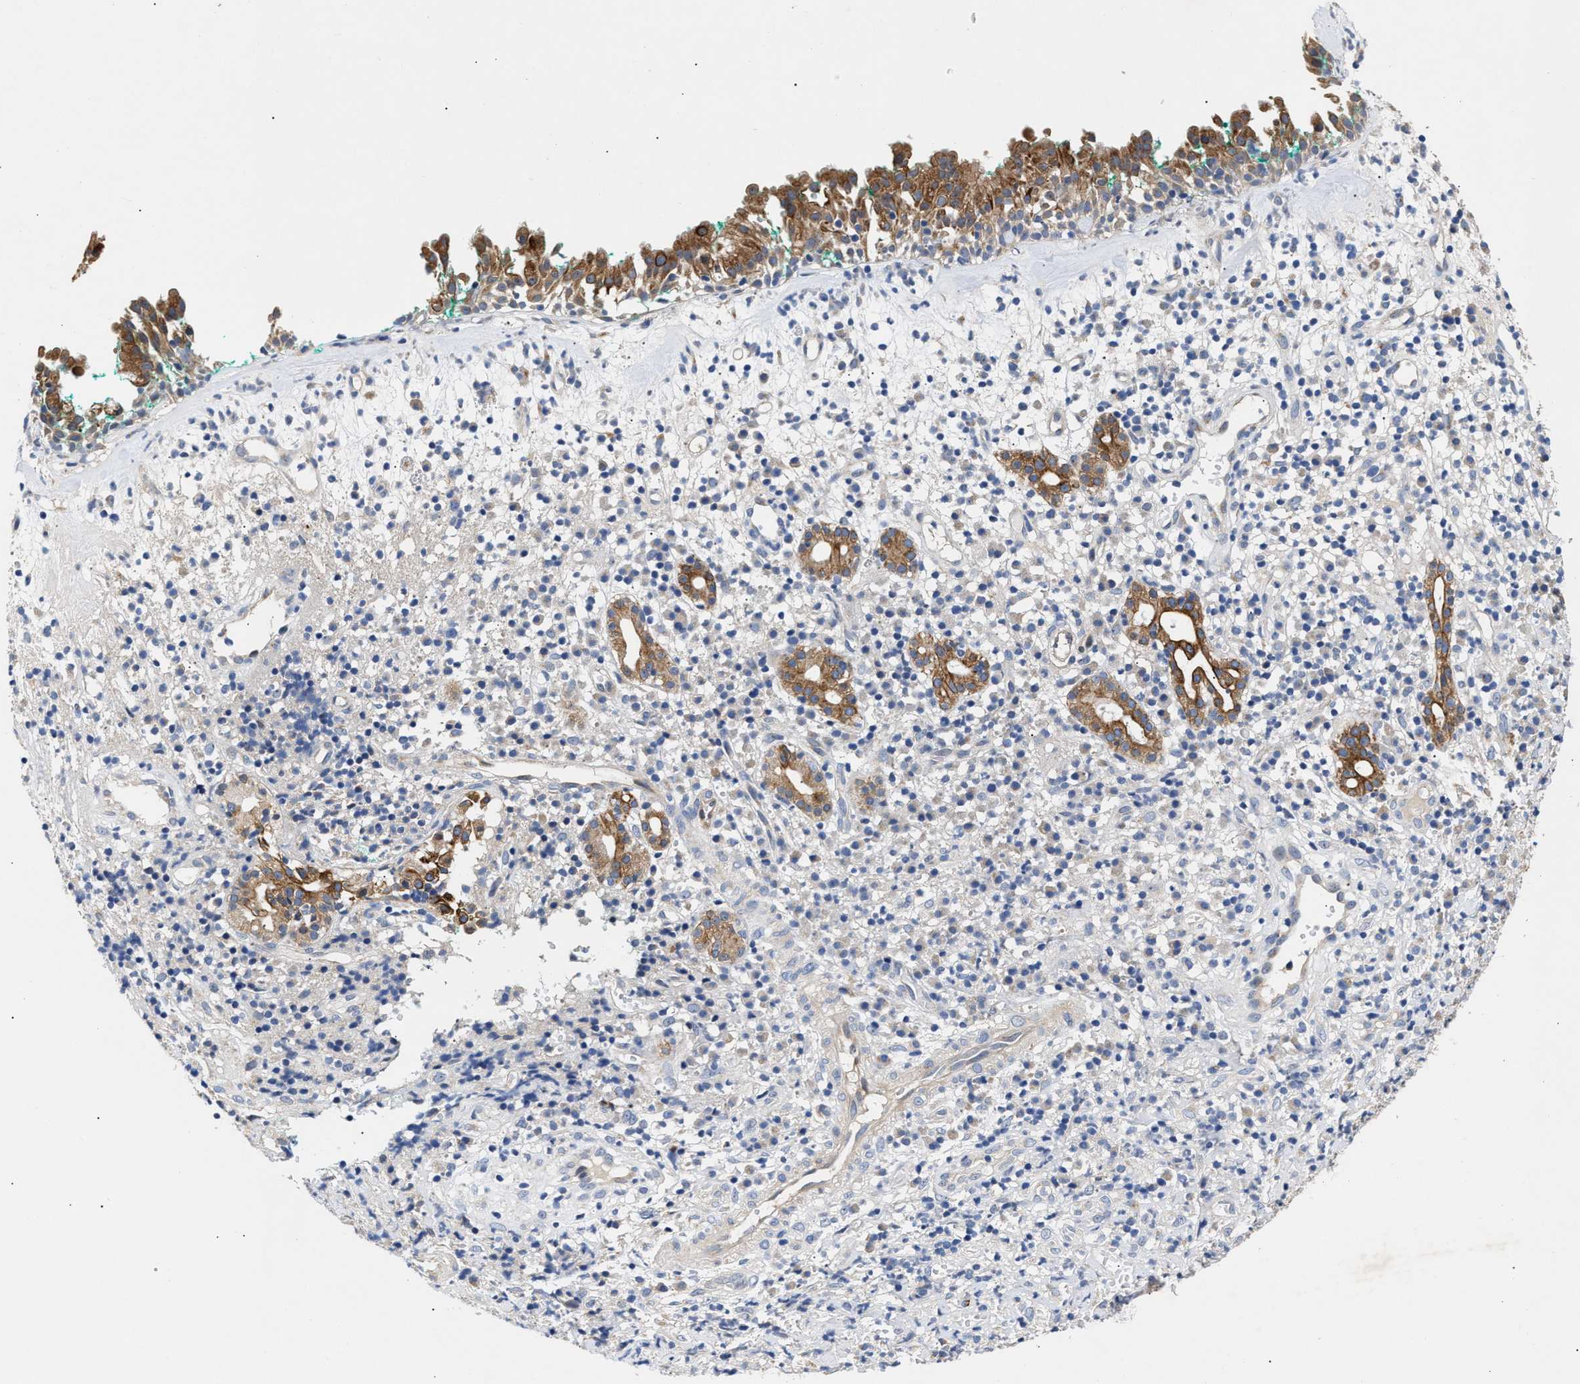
{"staining": {"intensity": "moderate", "quantity": ">75%", "location": "cytoplasmic/membranous"}, "tissue": "nasopharynx", "cell_type": "Respiratory epithelial cells", "image_type": "normal", "snomed": [{"axis": "morphology", "description": "Normal tissue, NOS"}, {"axis": "morphology", "description": "Basal cell carcinoma"}, {"axis": "topography", "description": "Cartilage tissue"}, {"axis": "topography", "description": "Nasopharynx"}, {"axis": "topography", "description": "Oral tissue"}], "caption": "Normal nasopharynx was stained to show a protein in brown. There is medium levels of moderate cytoplasmic/membranous expression in about >75% of respiratory epithelial cells. The protein of interest is stained brown, and the nuclei are stained in blue (DAB IHC with brightfield microscopy, high magnification).", "gene": "CCDC146", "patient": {"sex": "female", "age": 77}}